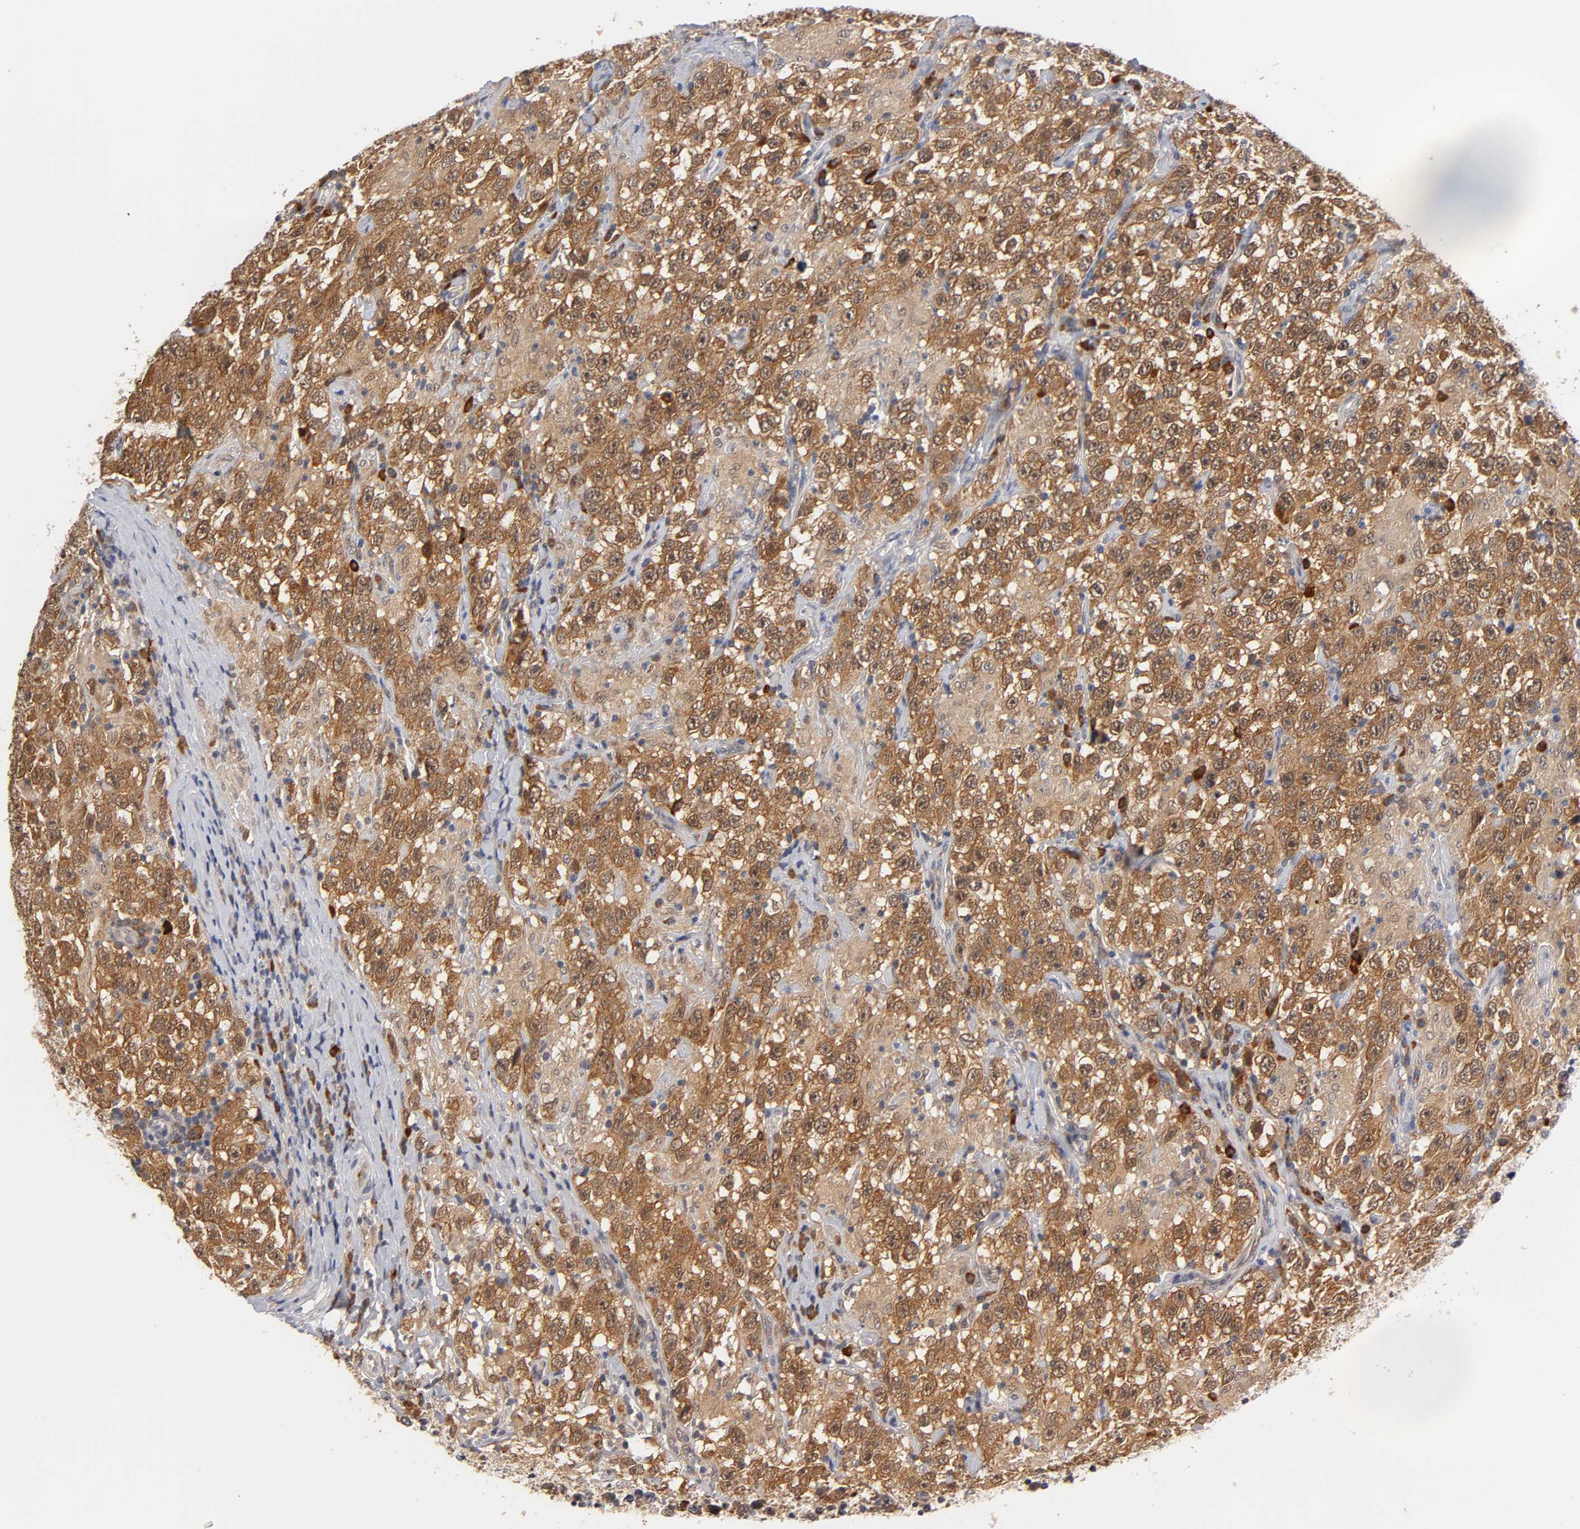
{"staining": {"intensity": "strong", "quantity": ">75%", "location": "cytoplasmic/membranous,nuclear"}, "tissue": "testis cancer", "cell_type": "Tumor cells", "image_type": "cancer", "snomed": [{"axis": "morphology", "description": "Seminoma, NOS"}, {"axis": "topography", "description": "Testis"}], "caption": "Immunohistochemical staining of seminoma (testis) displays high levels of strong cytoplasmic/membranous and nuclear positivity in about >75% of tumor cells.", "gene": "GSTZ1", "patient": {"sex": "male", "age": 41}}